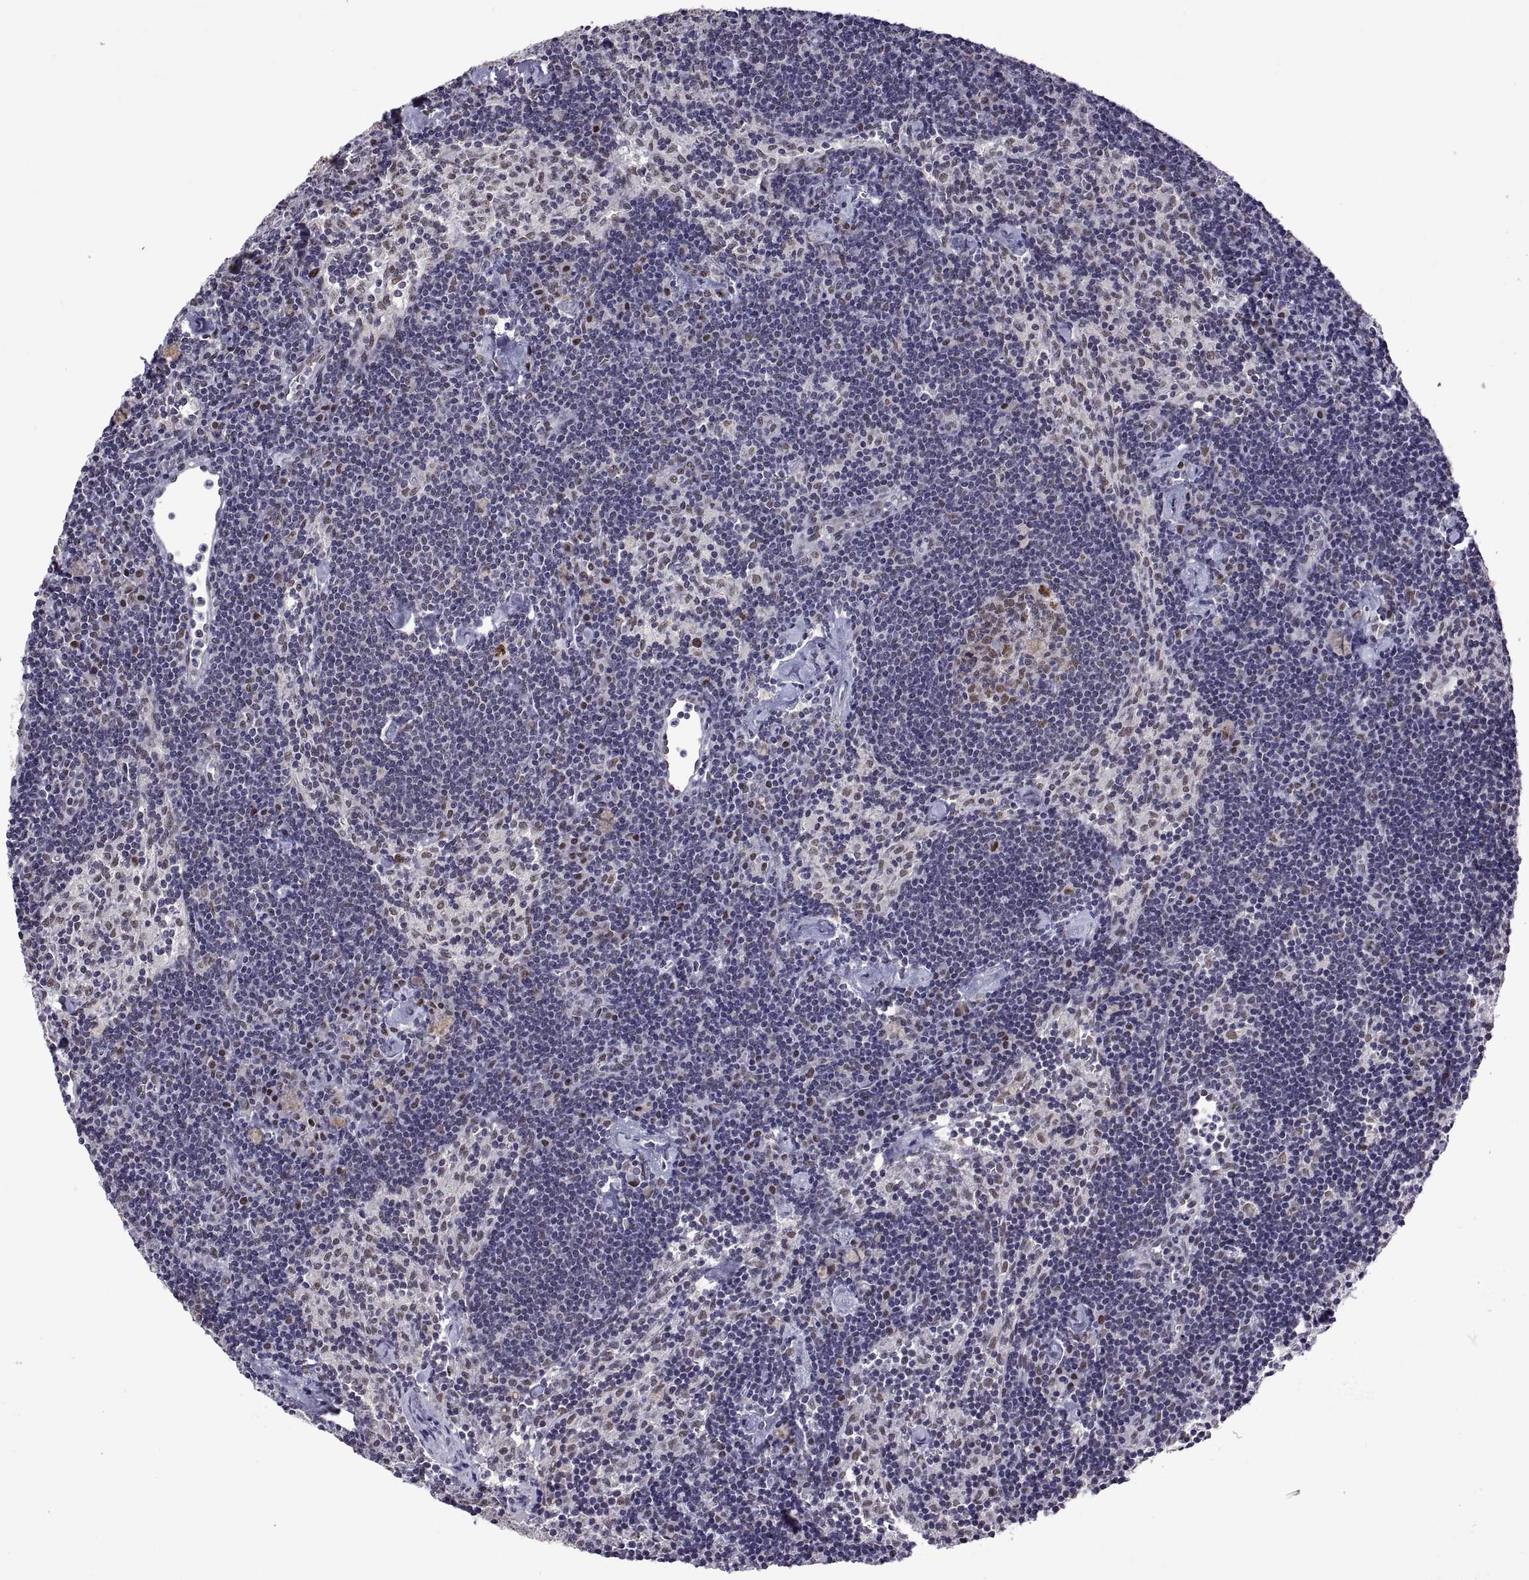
{"staining": {"intensity": "weak", "quantity": "<25%", "location": "nuclear"}, "tissue": "lymph node", "cell_type": "Germinal center cells", "image_type": "normal", "snomed": [{"axis": "morphology", "description": "Normal tissue, NOS"}, {"axis": "topography", "description": "Lymph node"}], "caption": "IHC histopathology image of unremarkable lymph node: human lymph node stained with DAB (3,3'-diaminobenzidine) displays no significant protein positivity in germinal center cells.", "gene": "NR4A1", "patient": {"sex": "female", "age": 42}}